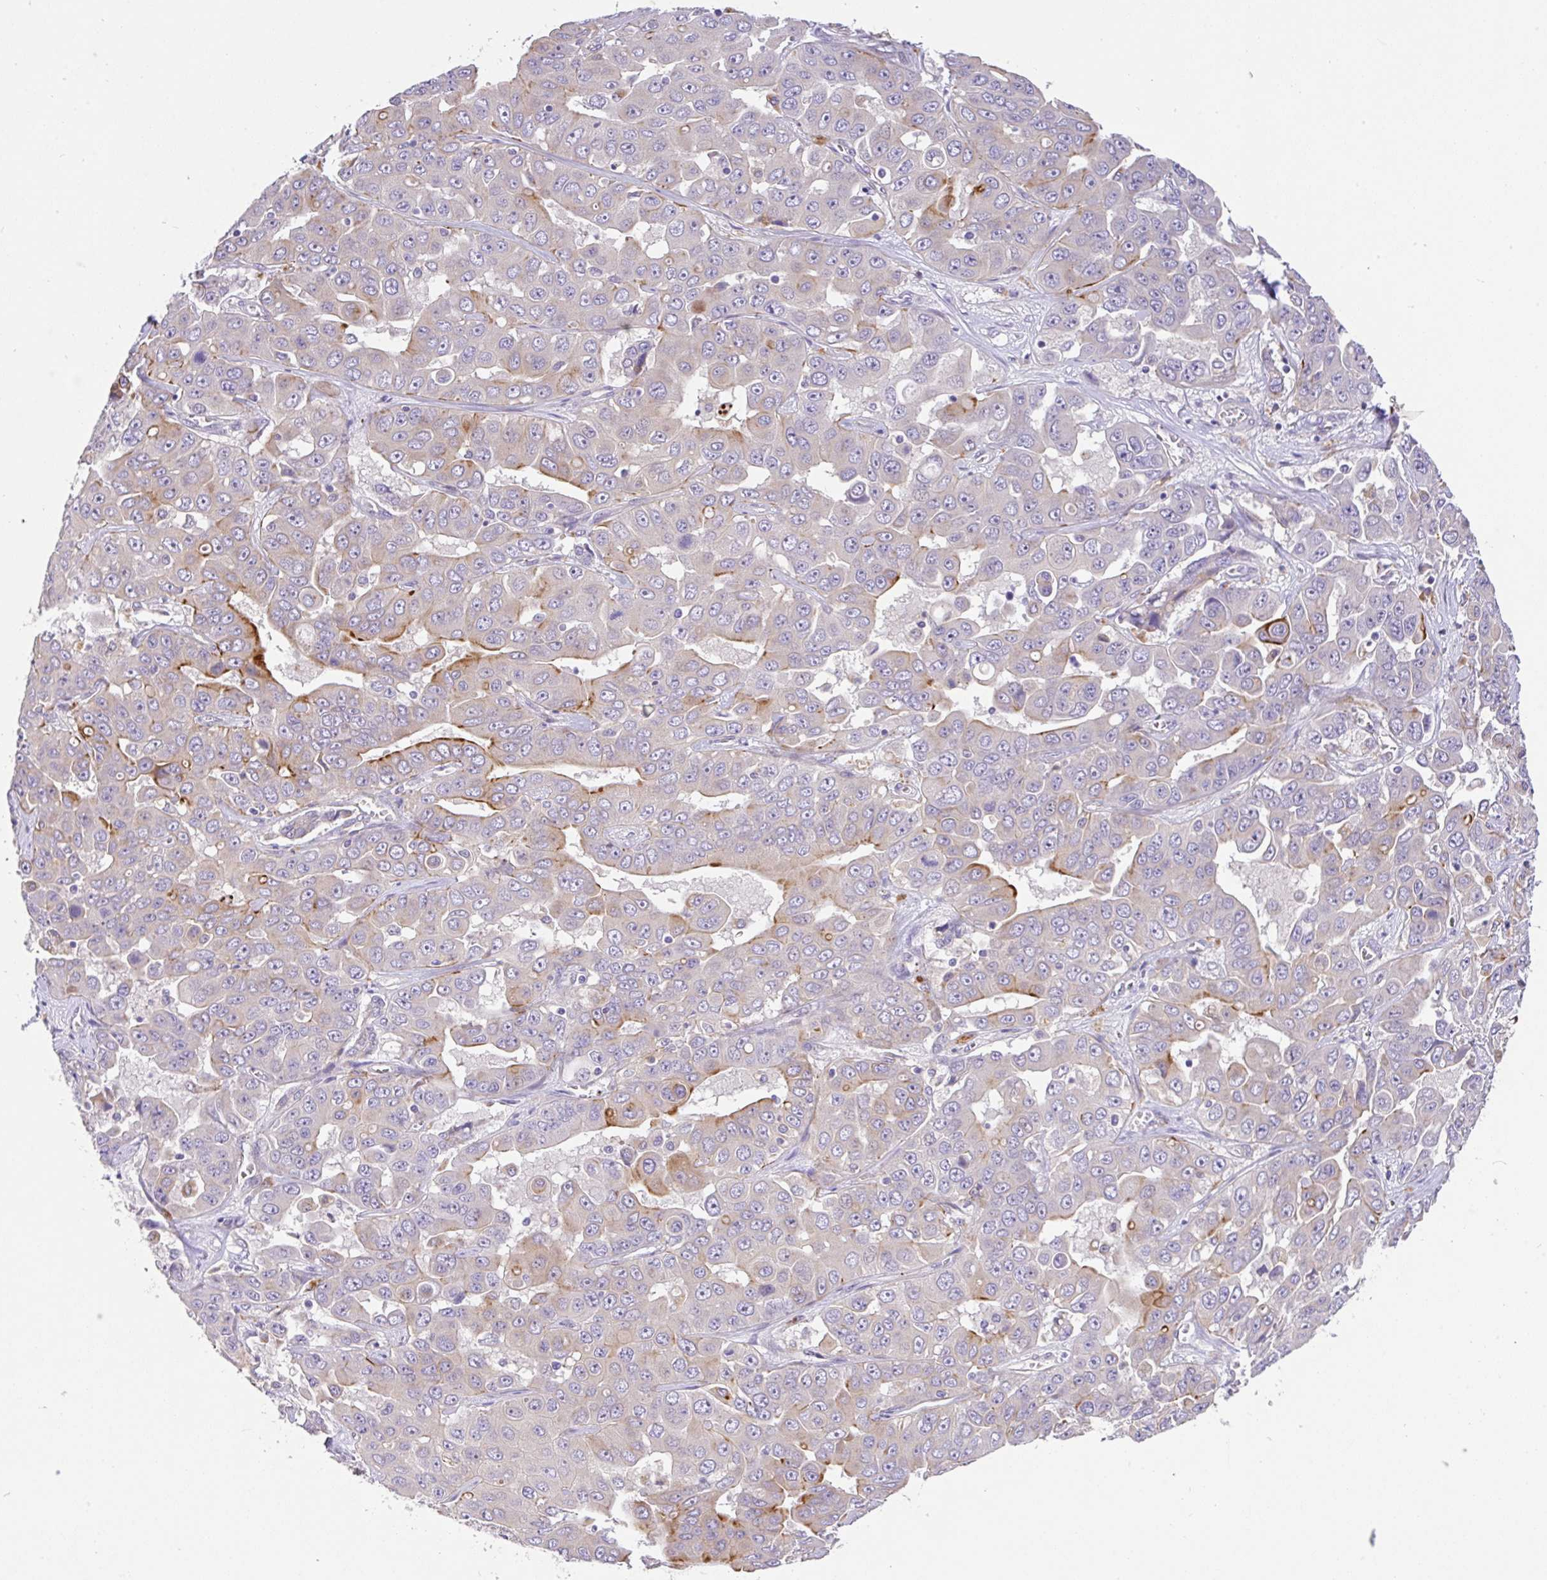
{"staining": {"intensity": "moderate", "quantity": "<25%", "location": "cytoplasmic/membranous"}, "tissue": "liver cancer", "cell_type": "Tumor cells", "image_type": "cancer", "snomed": [{"axis": "morphology", "description": "Cholangiocarcinoma"}, {"axis": "topography", "description": "Liver"}], "caption": "Liver cancer was stained to show a protein in brown. There is low levels of moderate cytoplasmic/membranous staining in approximately <25% of tumor cells.", "gene": "EPN3", "patient": {"sex": "female", "age": 52}}